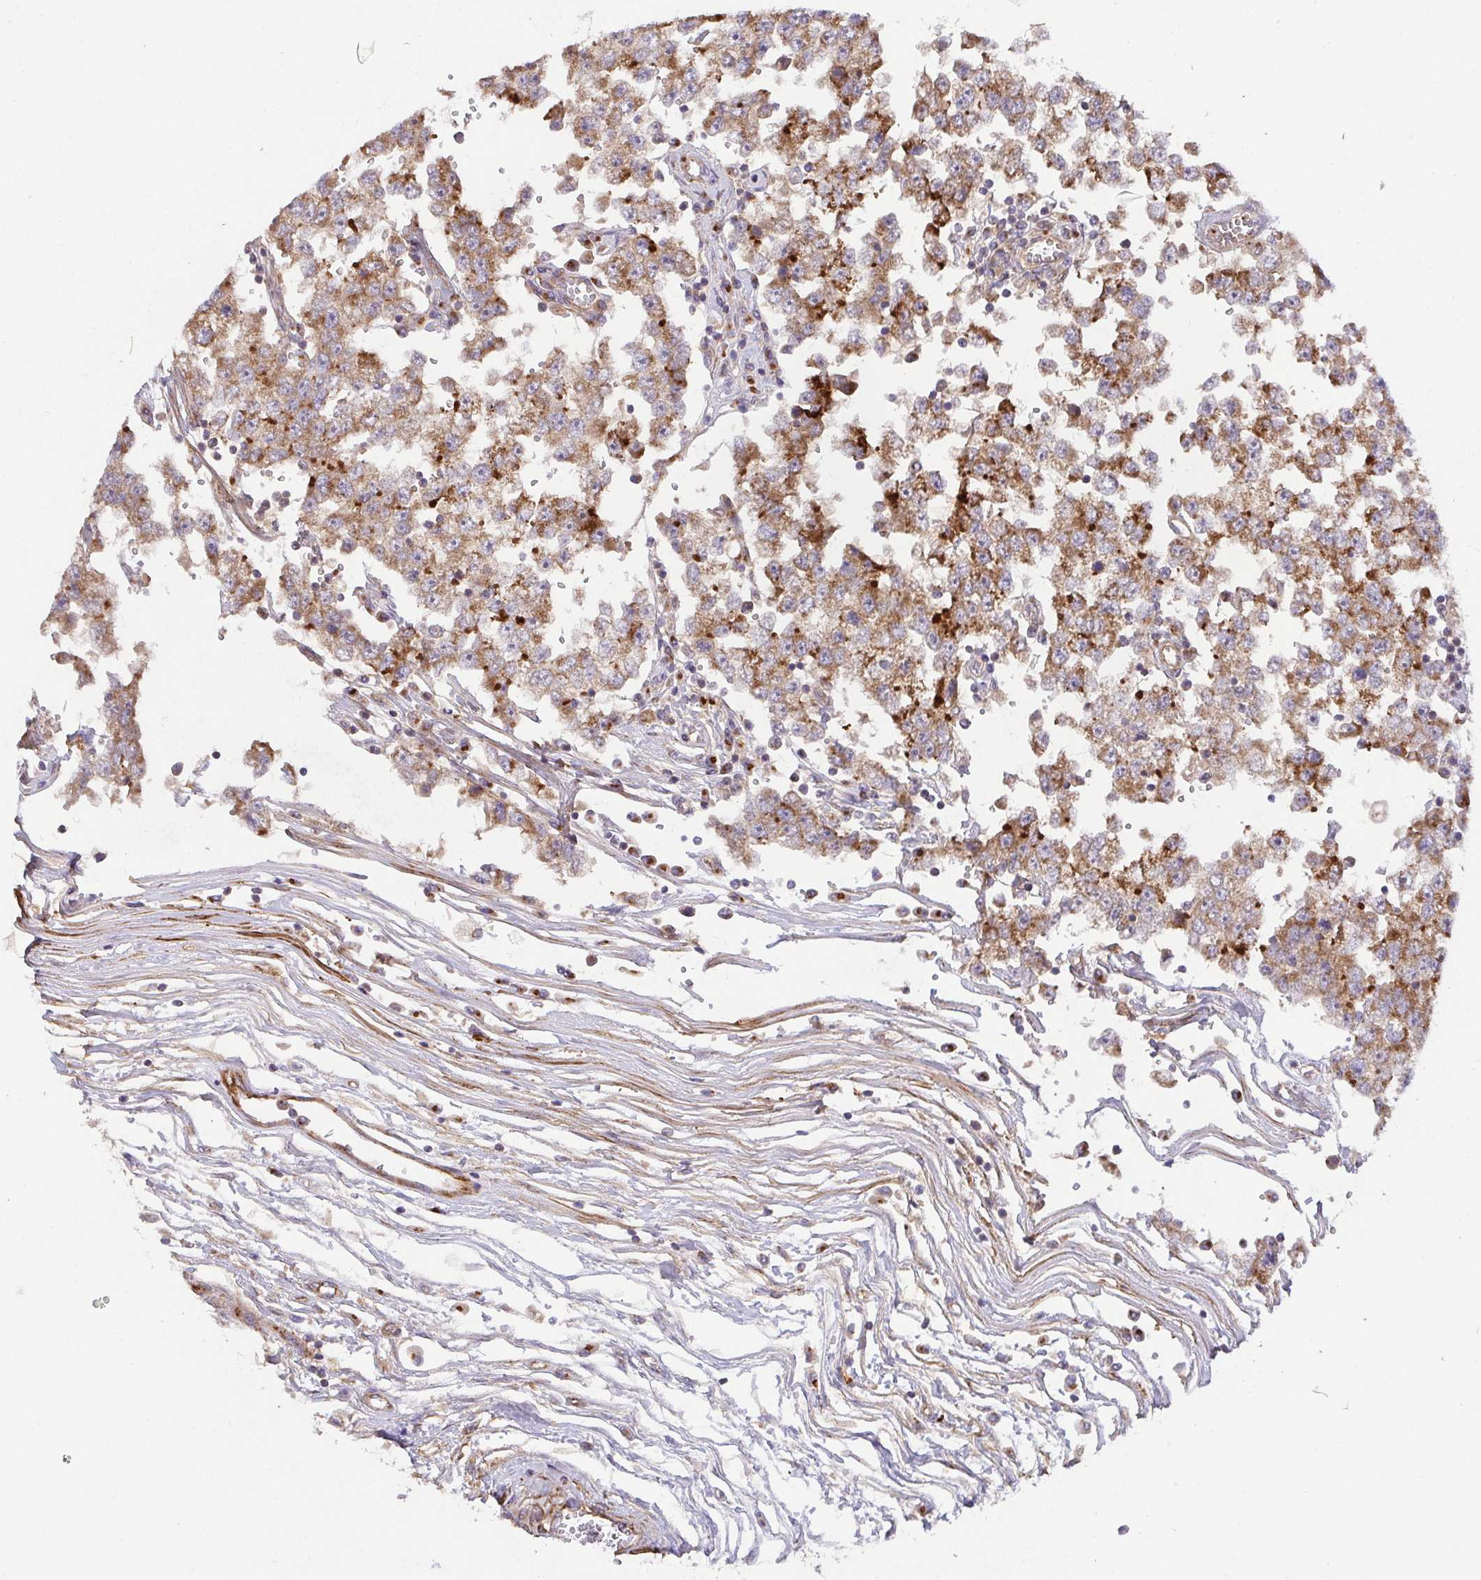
{"staining": {"intensity": "moderate", "quantity": ">75%", "location": "cytoplasmic/membranous"}, "tissue": "testis cancer", "cell_type": "Tumor cells", "image_type": "cancer", "snomed": [{"axis": "morphology", "description": "Seminoma, NOS"}, {"axis": "topography", "description": "Testis"}], "caption": "An image of seminoma (testis) stained for a protein demonstrates moderate cytoplasmic/membranous brown staining in tumor cells.", "gene": "TM9SF4", "patient": {"sex": "male", "age": 34}}